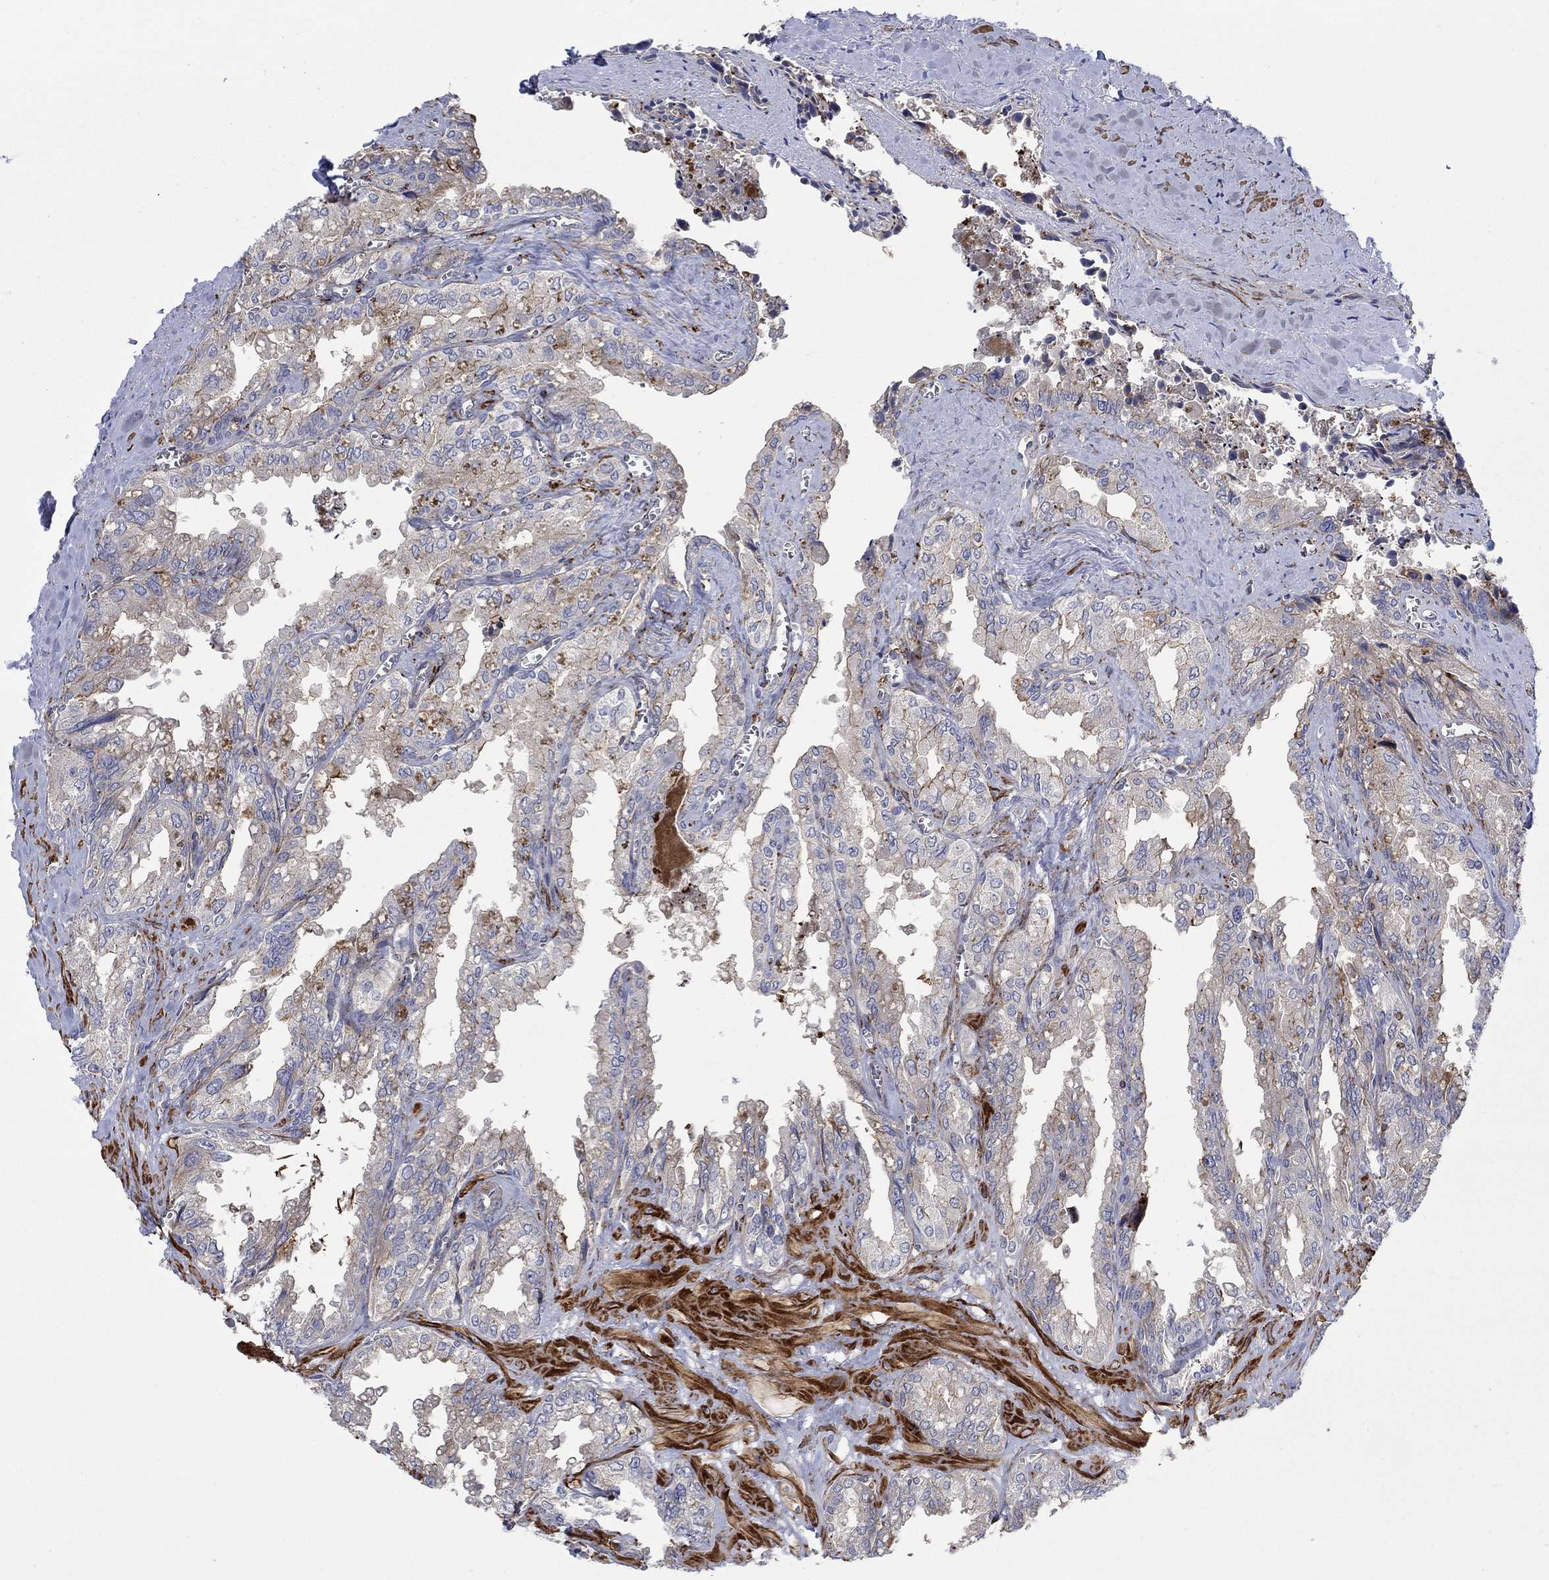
{"staining": {"intensity": "strong", "quantity": "<25%", "location": "cytoplasmic/membranous"}, "tissue": "seminal vesicle", "cell_type": "Glandular cells", "image_type": "normal", "snomed": [{"axis": "morphology", "description": "Normal tissue, NOS"}, {"axis": "topography", "description": "Seminal veicle"}], "caption": "The histopathology image demonstrates immunohistochemical staining of unremarkable seminal vesicle. There is strong cytoplasmic/membranous staining is identified in approximately <25% of glandular cells.", "gene": "PAG1", "patient": {"sex": "male", "age": 67}}